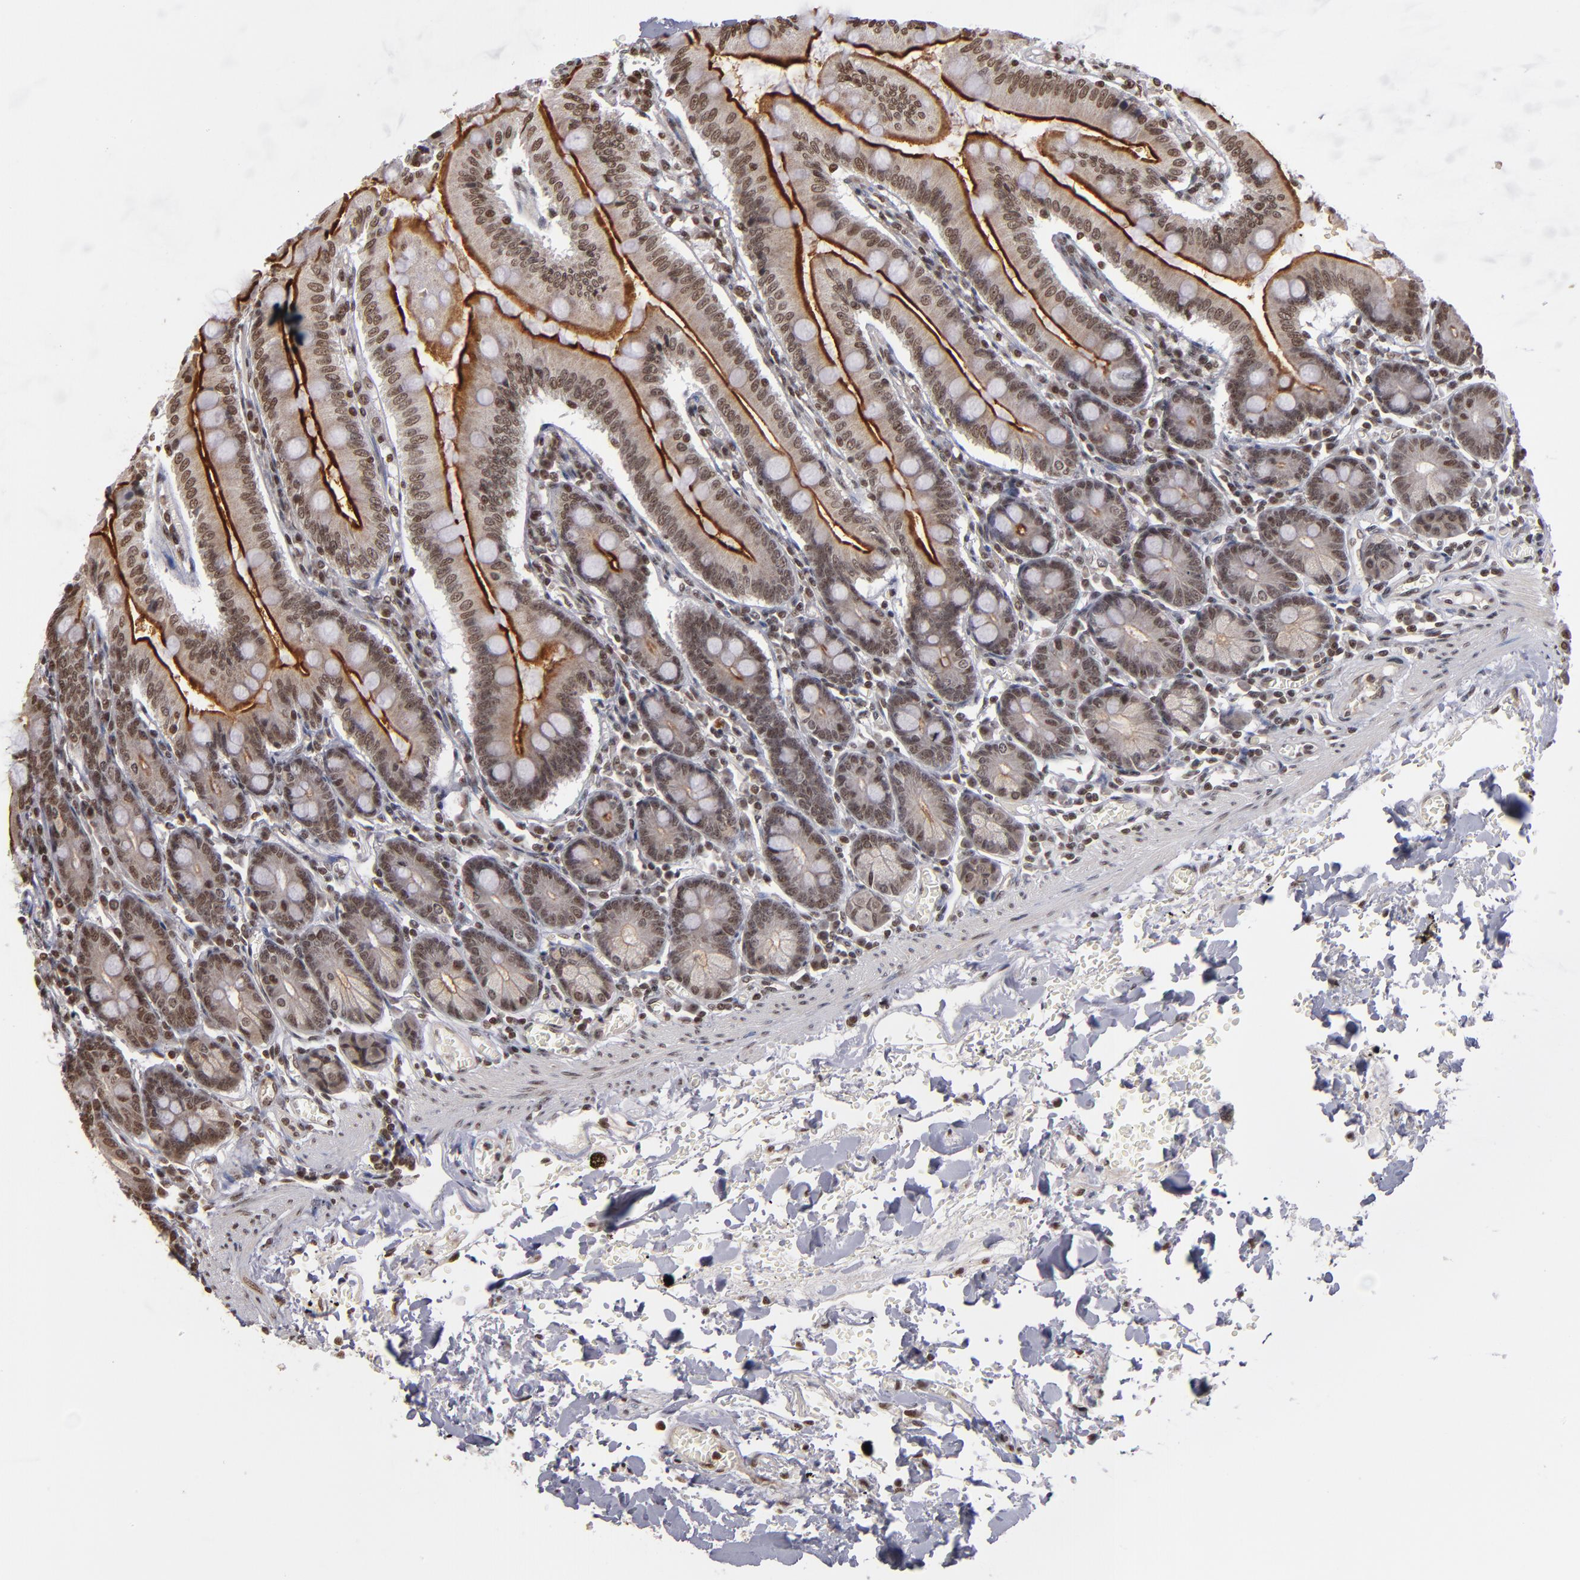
{"staining": {"intensity": "moderate", "quantity": ">75%", "location": "cytoplasmic/membranous,nuclear"}, "tissue": "small intestine", "cell_type": "Glandular cells", "image_type": "normal", "snomed": [{"axis": "morphology", "description": "Normal tissue, NOS"}, {"axis": "topography", "description": "Small intestine"}], "caption": "Protein expression analysis of normal human small intestine reveals moderate cytoplasmic/membranous,nuclear staining in approximately >75% of glandular cells.", "gene": "ABL2", "patient": {"sex": "male", "age": 71}}